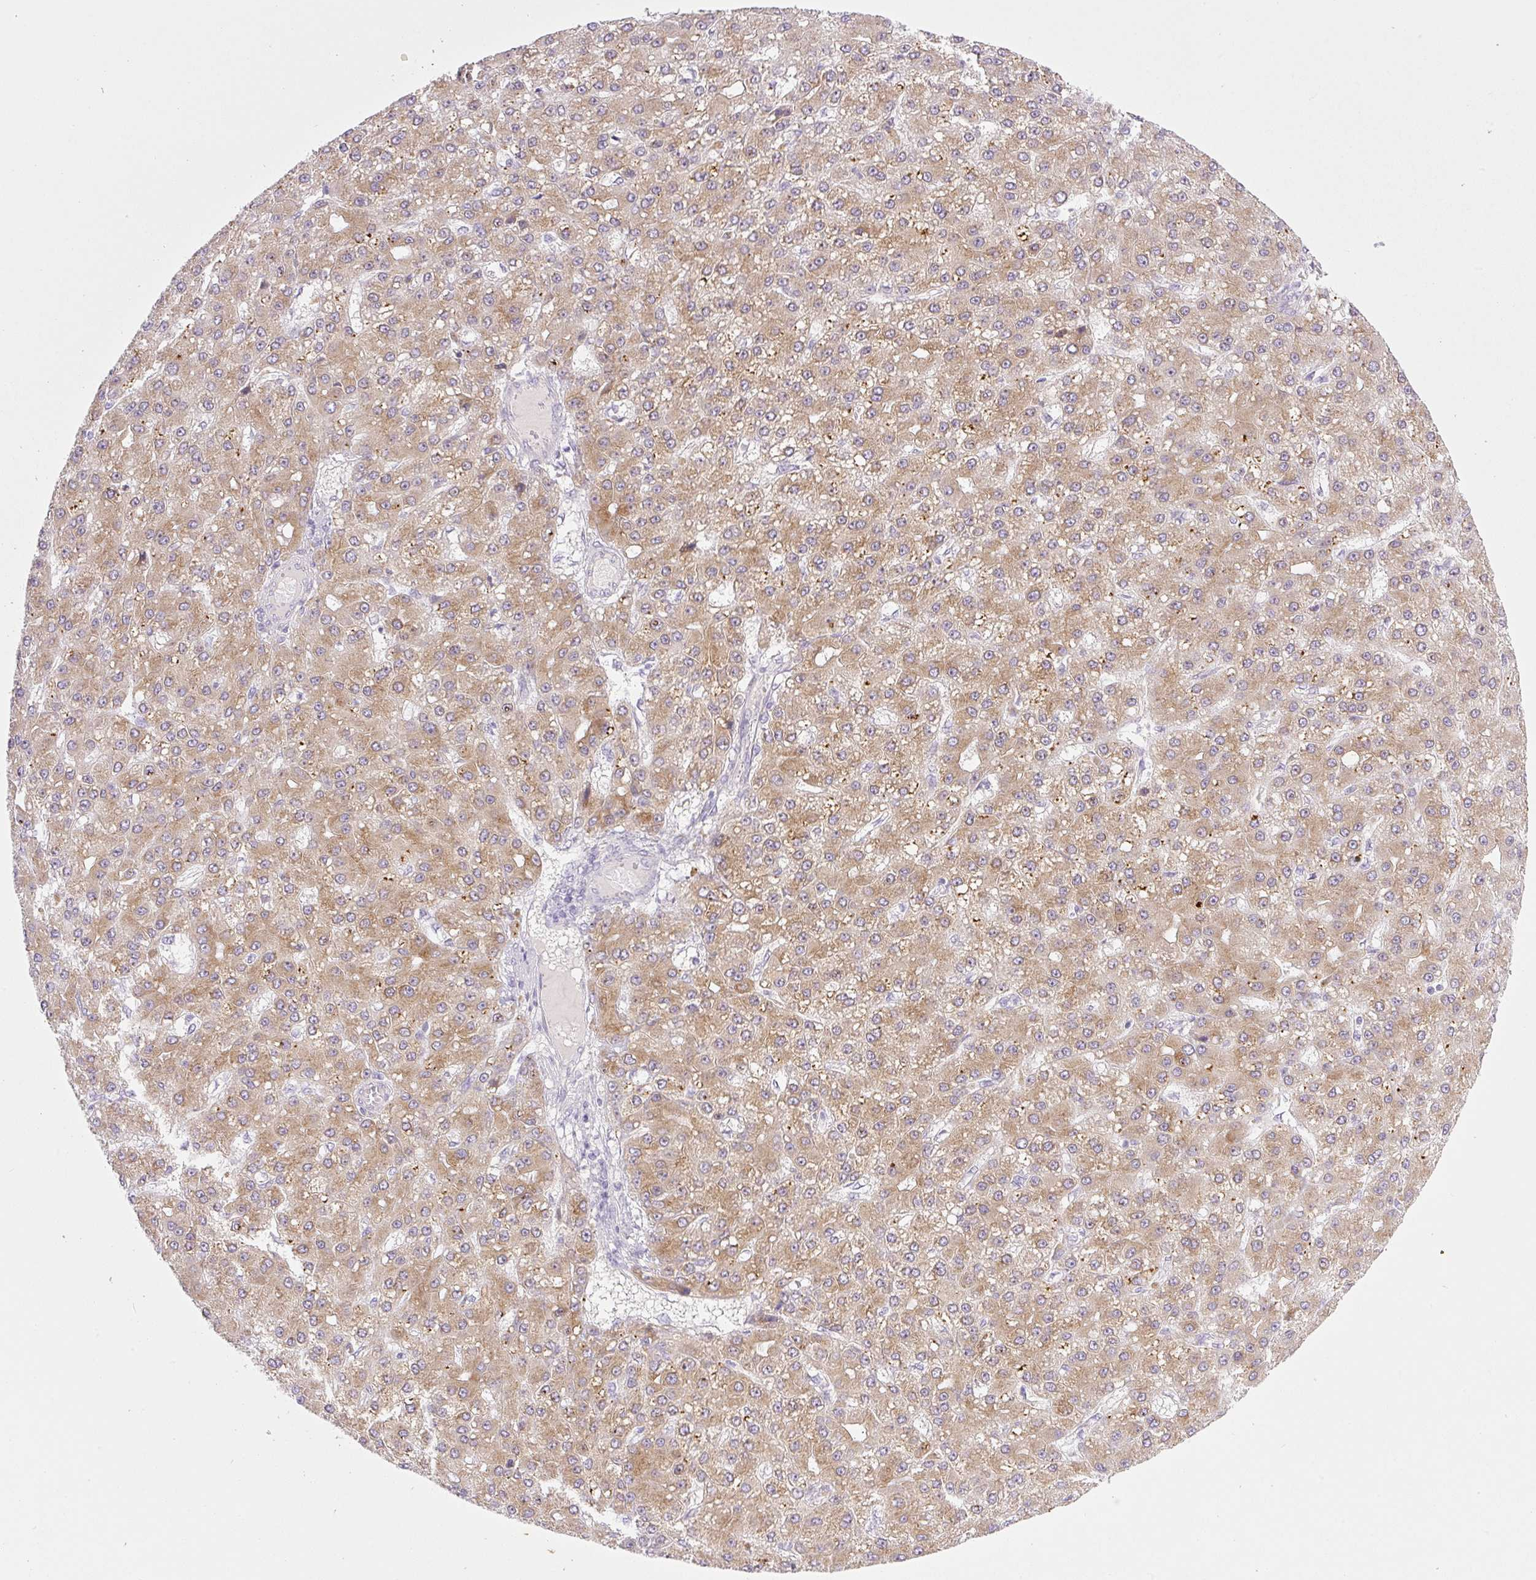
{"staining": {"intensity": "moderate", "quantity": ">75%", "location": "cytoplasmic/membranous"}, "tissue": "liver cancer", "cell_type": "Tumor cells", "image_type": "cancer", "snomed": [{"axis": "morphology", "description": "Carcinoma, Hepatocellular, NOS"}, {"axis": "topography", "description": "Liver"}], "caption": "Moderate cytoplasmic/membranous expression is seen in approximately >75% of tumor cells in liver cancer (hepatocellular carcinoma). (Stains: DAB (3,3'-diaminobenzidine) in brown, nuclei in blue, Microscopy: brightfield microscopy at high magnification).", "gene": "MIA2", "patient": {"sex": "male", "age": 67}}